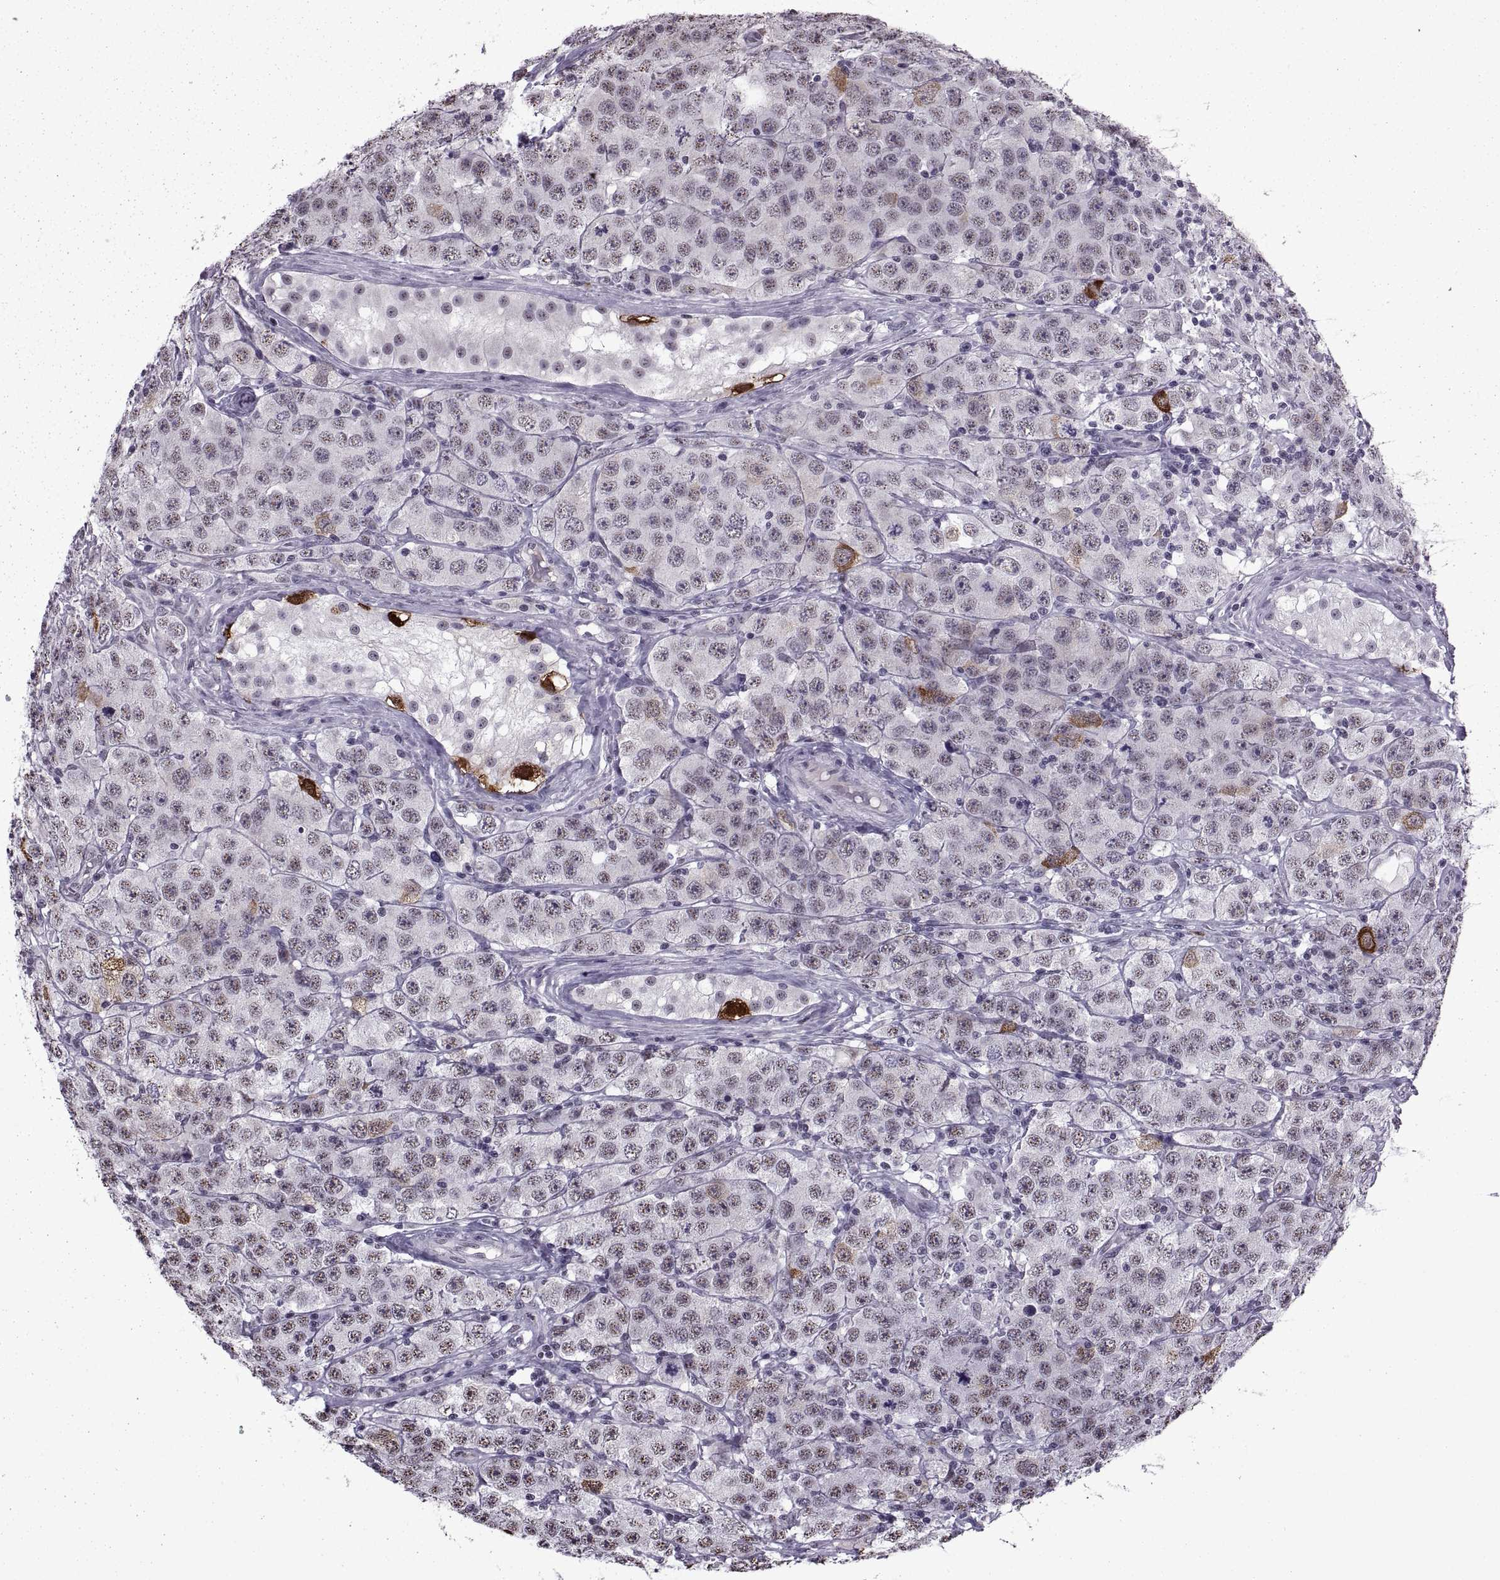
{"staining": {"intensity": "moderate", "quantity": "<25%", "location": "cytoplasmic/membranous"}, "tissue": "testis cancer", "cell_type": "Tumor cells", "image_type": "cancer", "snomed": [{"axis": "morphology", "description": "Seminoma, NOS"}, {"axis": "topography", "description": "Testis"}], "caption": "Moderate cytoplasmic/membranous staining for a protein is present in about <25% of tumor cells of testis seminoma using immunohistochemistry.", "gene": "MAGEA4", "patient": {"sex": "male", "age": 52}}